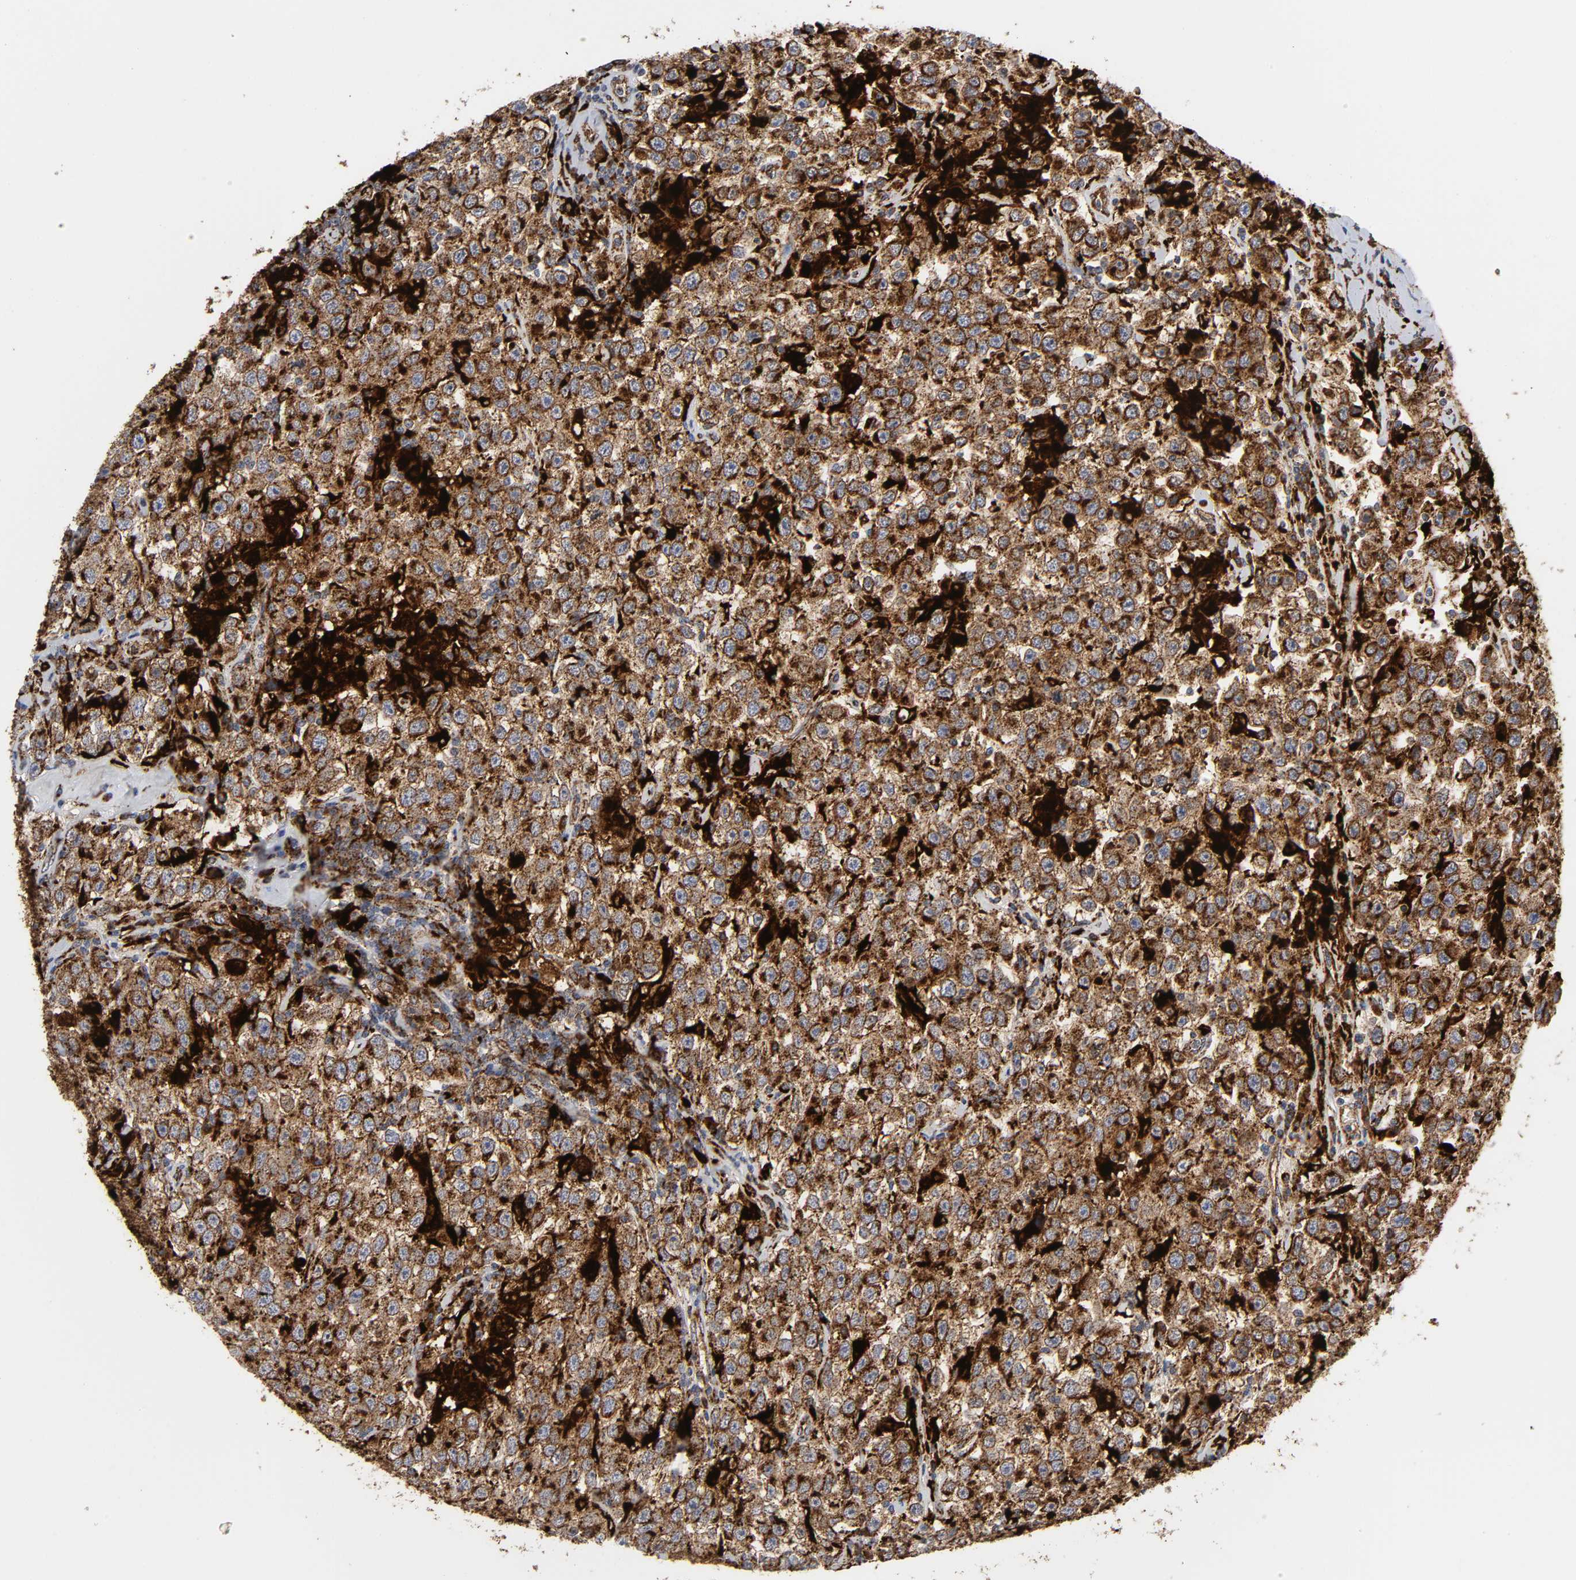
{"staining": {"intensity": "strong", "quantity": ">75%", "location": "cytoplasmic/membranous"}, "tissue": "testis cancer", "cell_type": "Tumor cells", "image_type": "cancer", "snomed": [{"axis": "morphology", "description": "Seminoma, NOS"}, {"axis": "topography", "description": "Testis"}], "caption": "Seminoma (testis) stained with DAB IHC exhibits high levels of strong cytoplasmic/membranous positivity in about >75% of tumor cells.", "gene": "PSAP", "patient": {"sex": "male", "age": 41}}